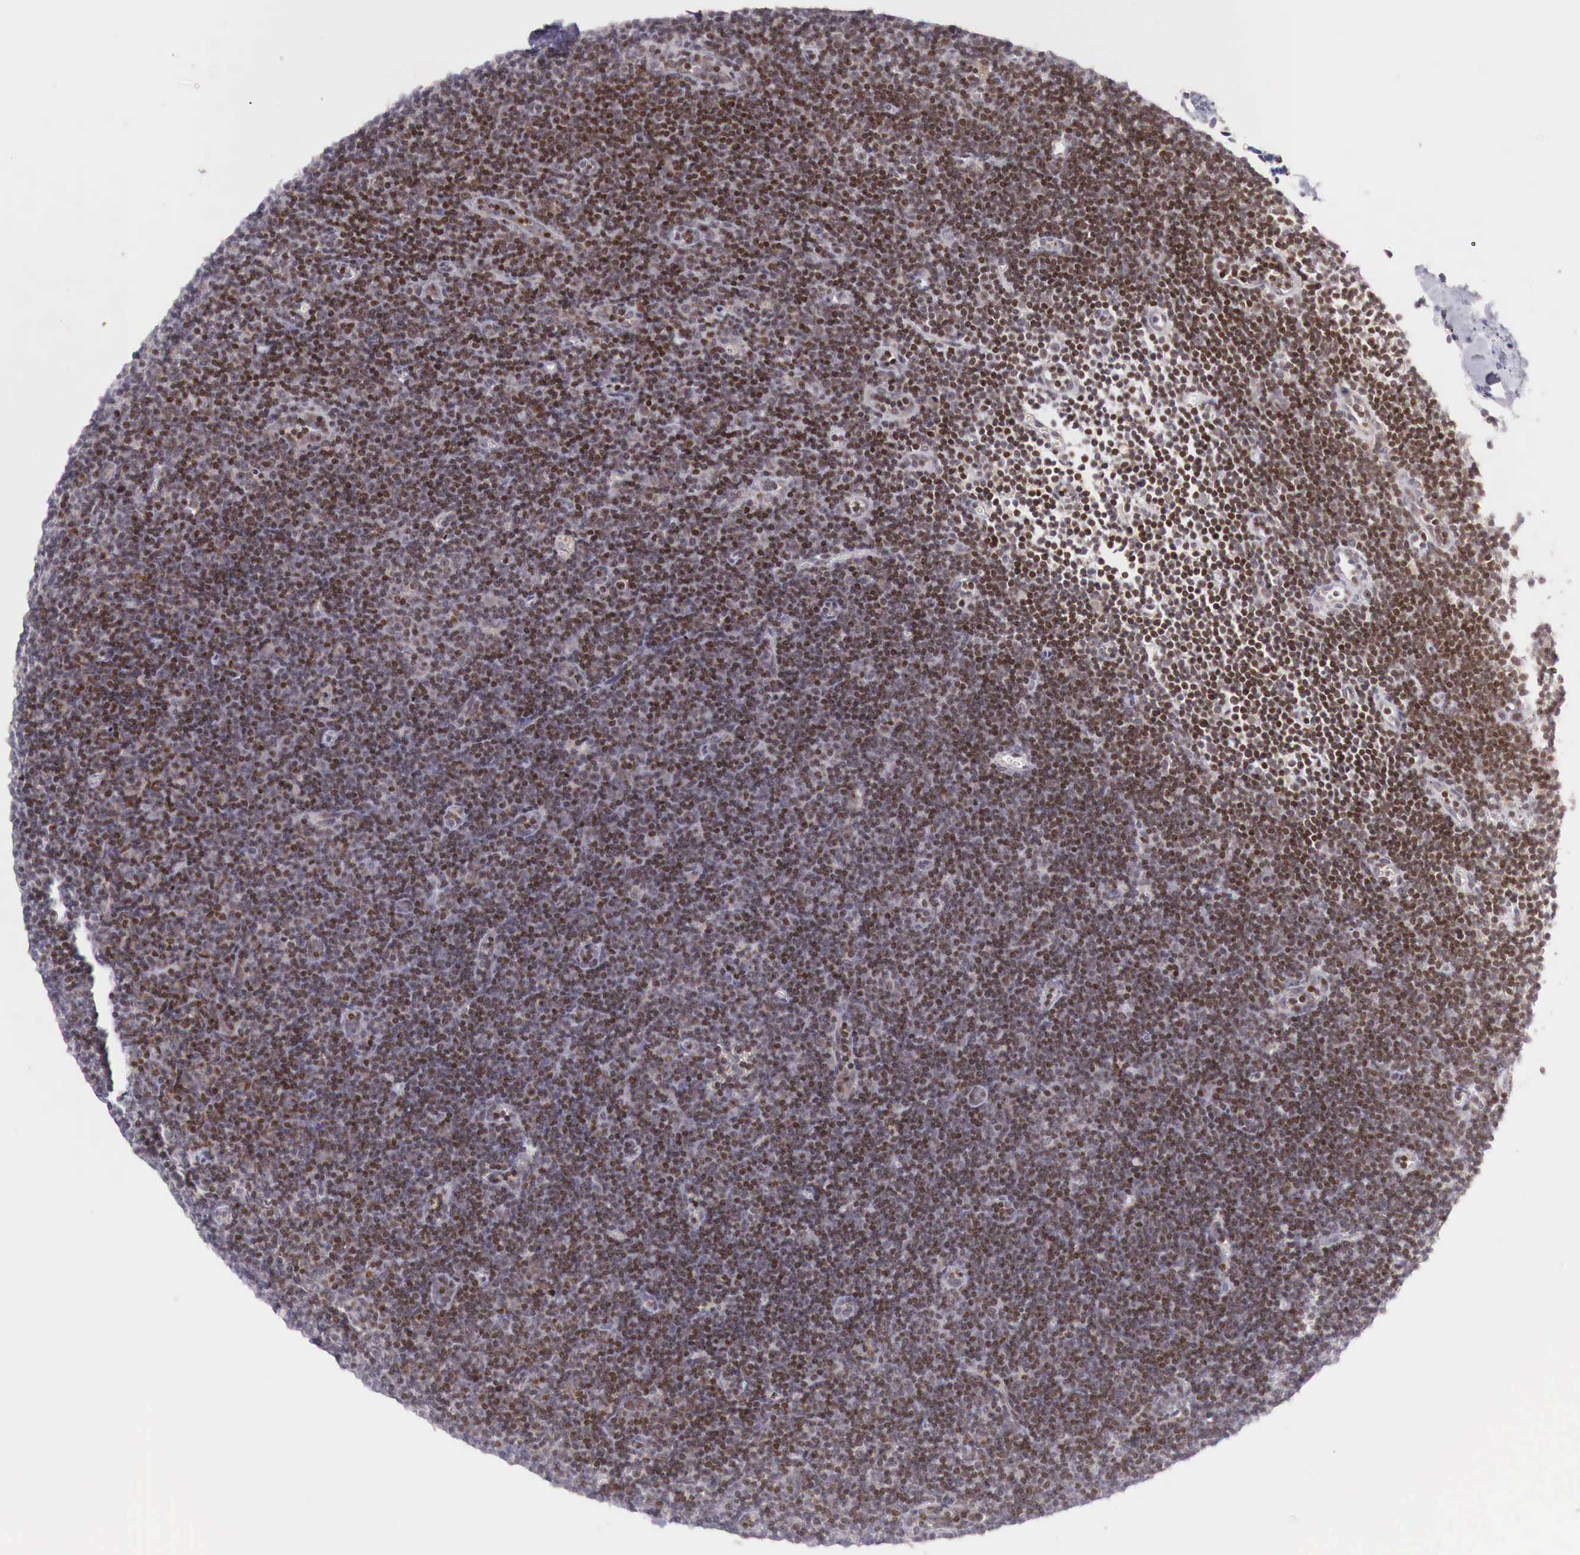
{"staining": {"intensity": "moderate", "quantity": ">75%", "location": "nuclear"}, "tissue": "lymphoma", "cell_type": "Tumor cells", "image_type": "cancer", "snomed": [{"axis": "morphology", "description": "Malignant lymphoma, non-Hodgkin's type, Low grade"}, {"axis": "topography", "description": "Lymph node"}], "caption": "The image shows immunohistochemical staining of lymphoma. There is moderate nuclear positivity is identified in about >75% of tumor cells.", "gene": "CLCN5", "patient": {"sex": "male", "age": 57}}